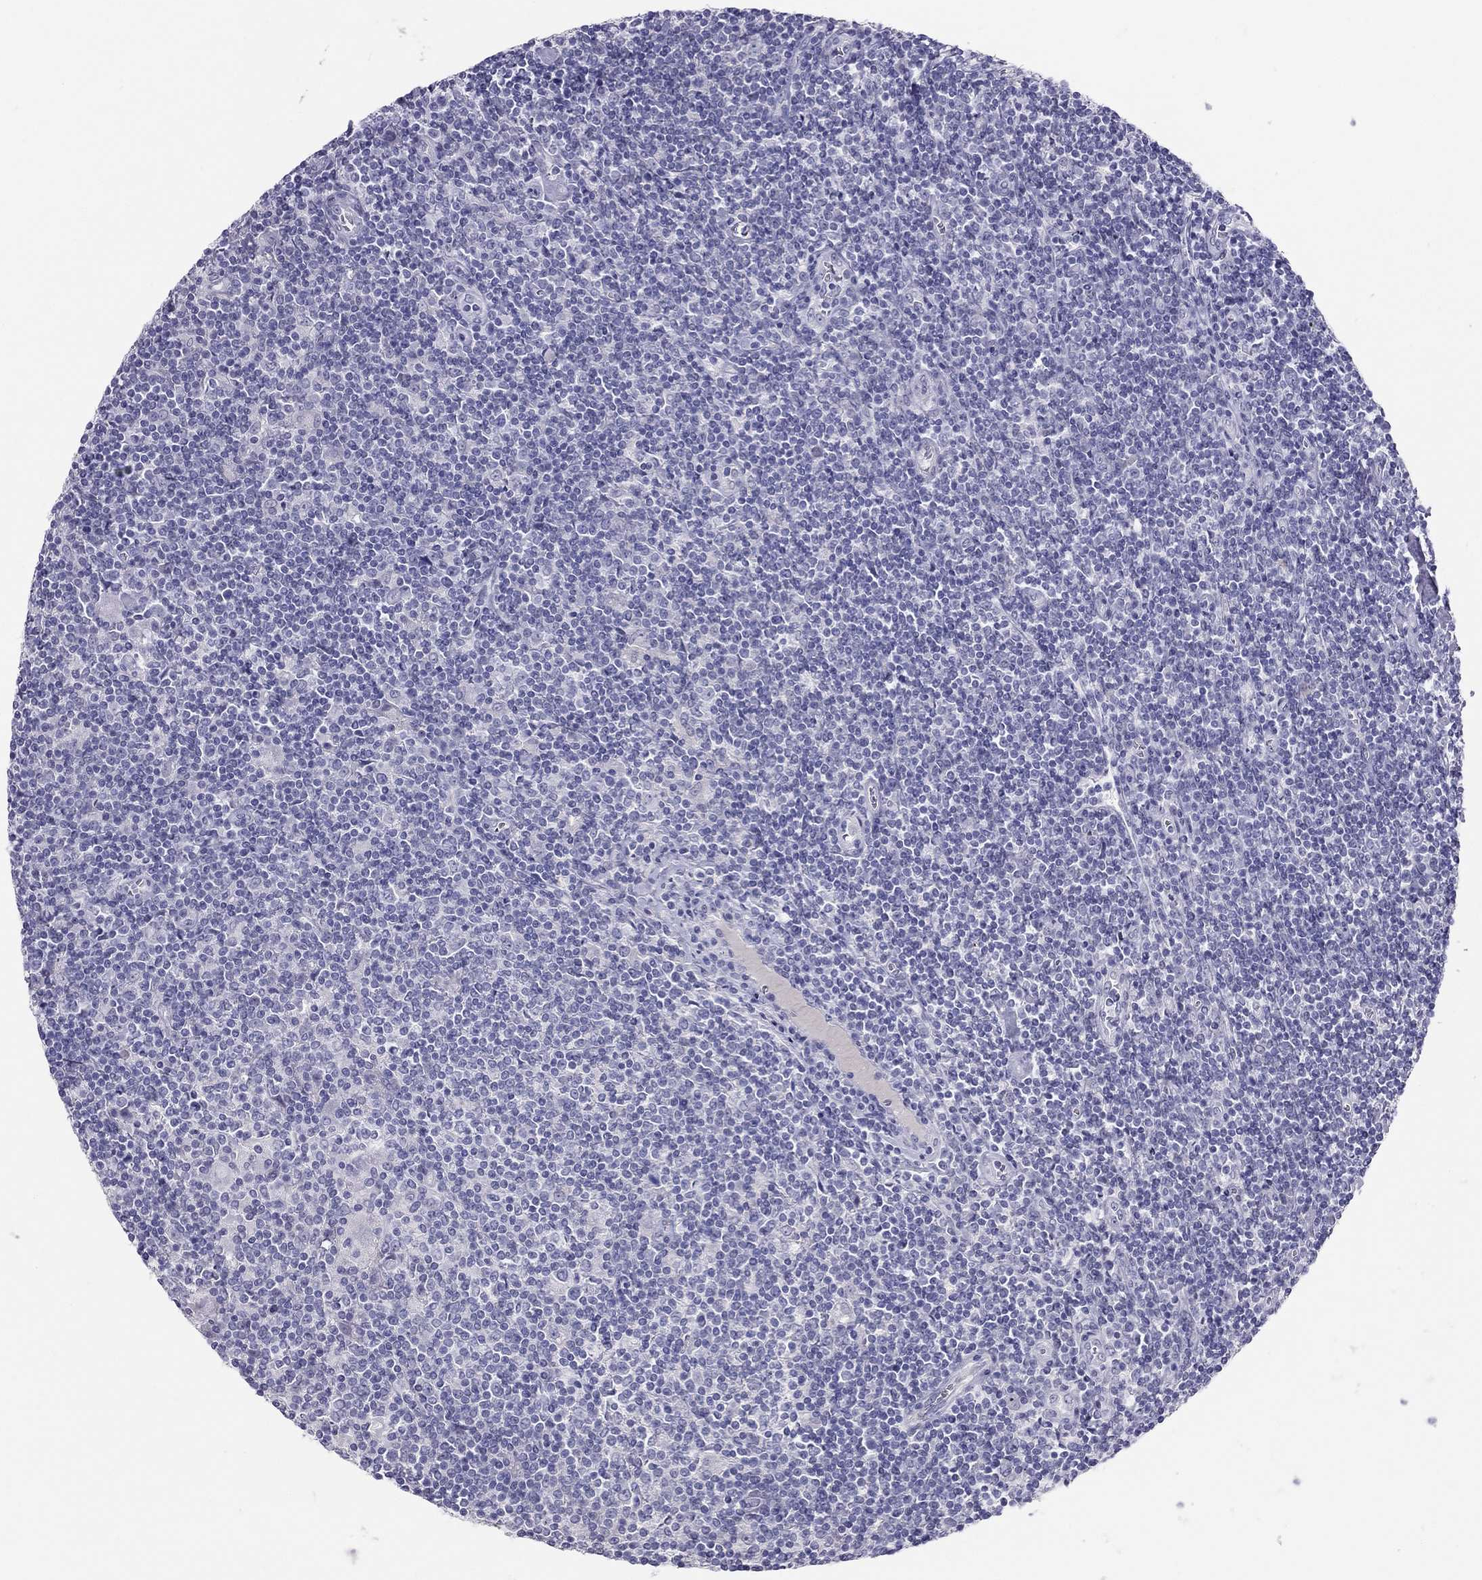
{"staining": {"intensity": "negative", "quantity": "none", "location": "none"}, "tissue": "lymphoma", "cell_type": "Tumor cells", "image_type": "cancer", "snomed": [{"axis": "morphology", "description": "Hodgkin's disease, NOS"}, {"axis": "topography", "description": "Lymph node"}], "caption": "An immunohistochemistry histopathology image of lymphoma is shown. There is no staining in tumor cells of lymphoma.", "gene": "KCNV2", "patient": {"sex": "male", "age": 40}}